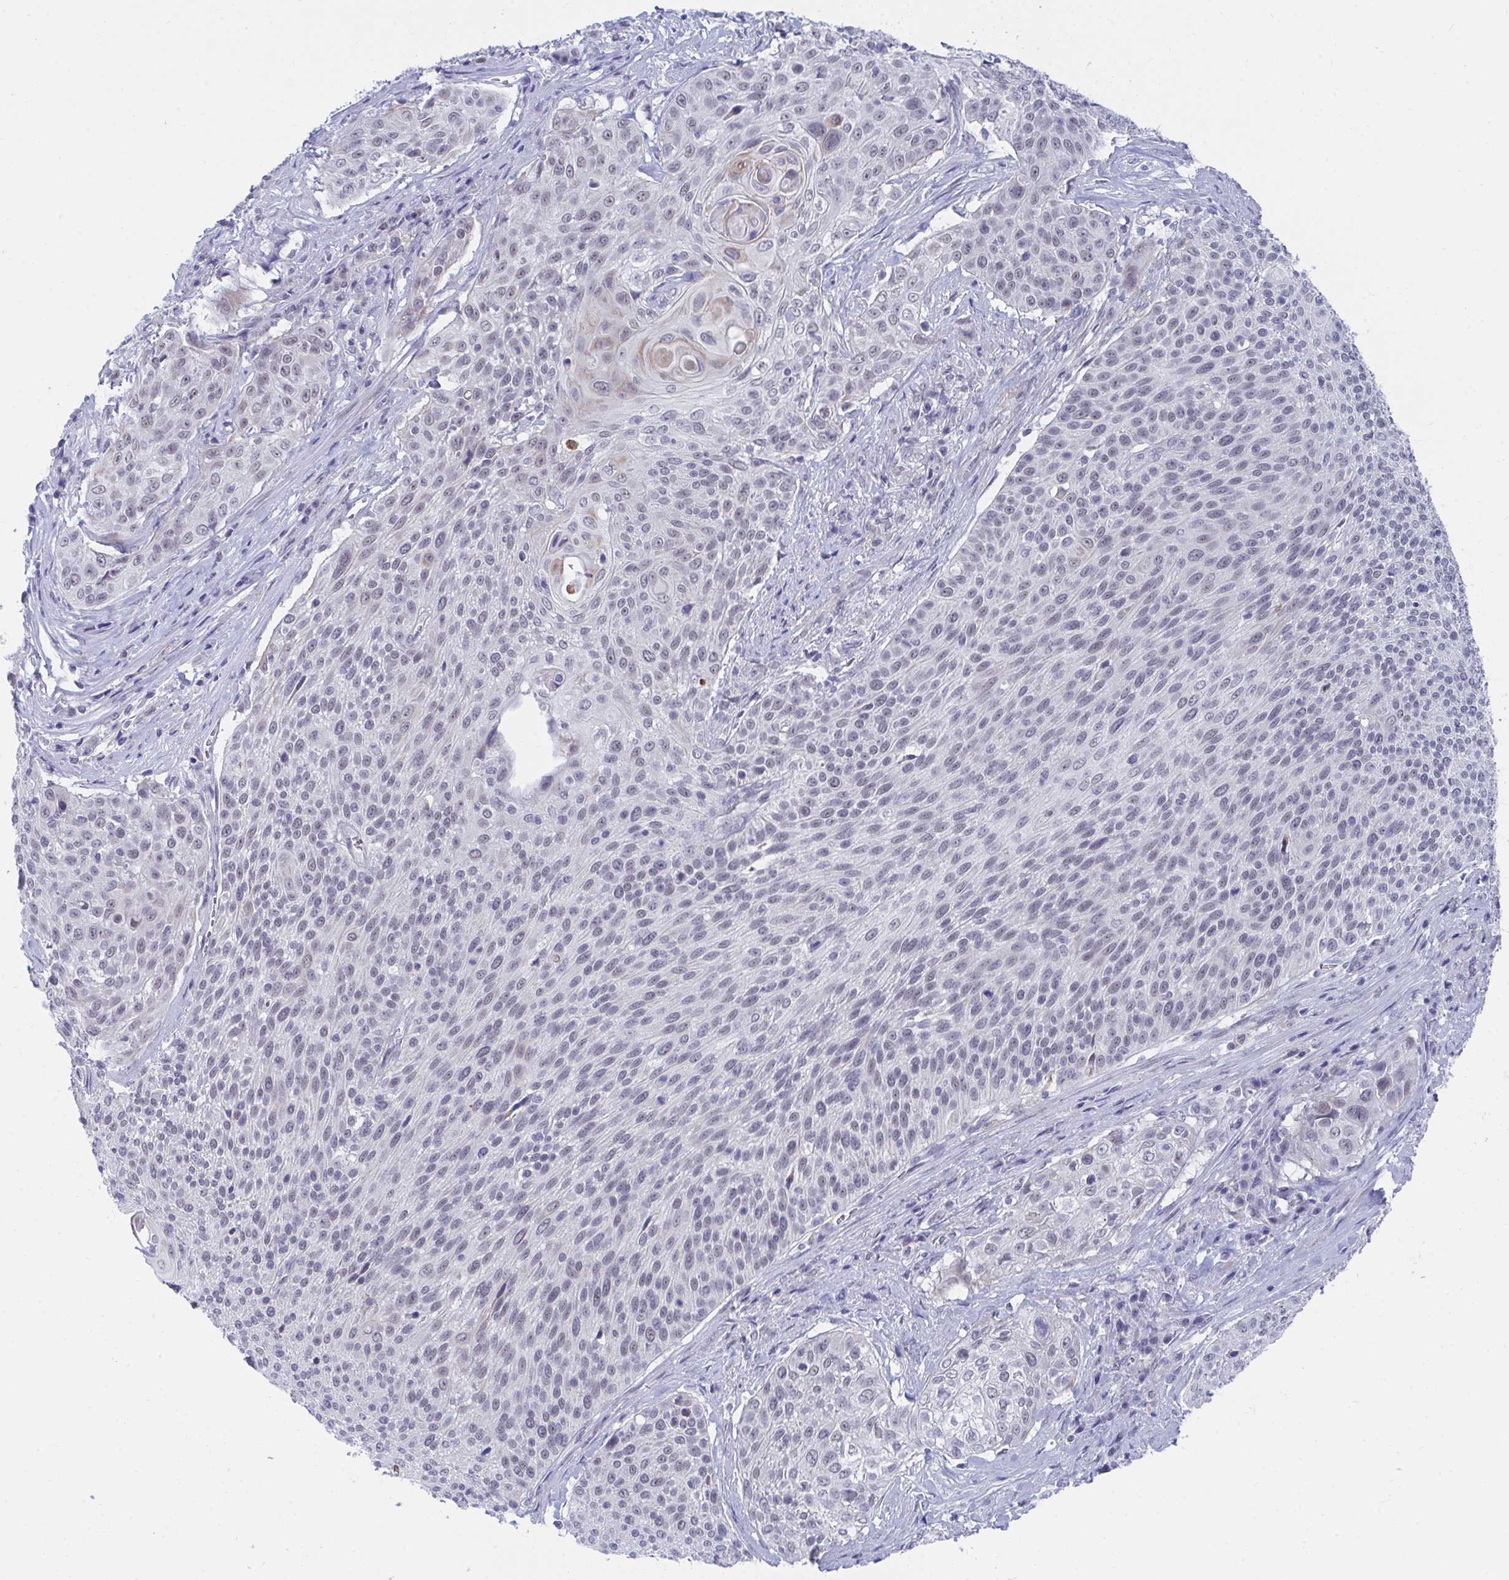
{"staining": {"intensity": "weak", "quantity": "<25%", "location": "nuclear"}, "tissue": "cervical cancer", "cell_type": "Tumor cells", "image_type": "cancer", "snomed": [{"axis": "morphology", "description": "Squamous cell carcinoma, NOS"}, {"axis": "topography", "description": "Cervix"}], "caption": "This is an IHC photomicrograph of cervical cancer. There is no positivity in tumor cells.", "gene": "DAOA", "patient": {"sex": "female", "age": 31}}